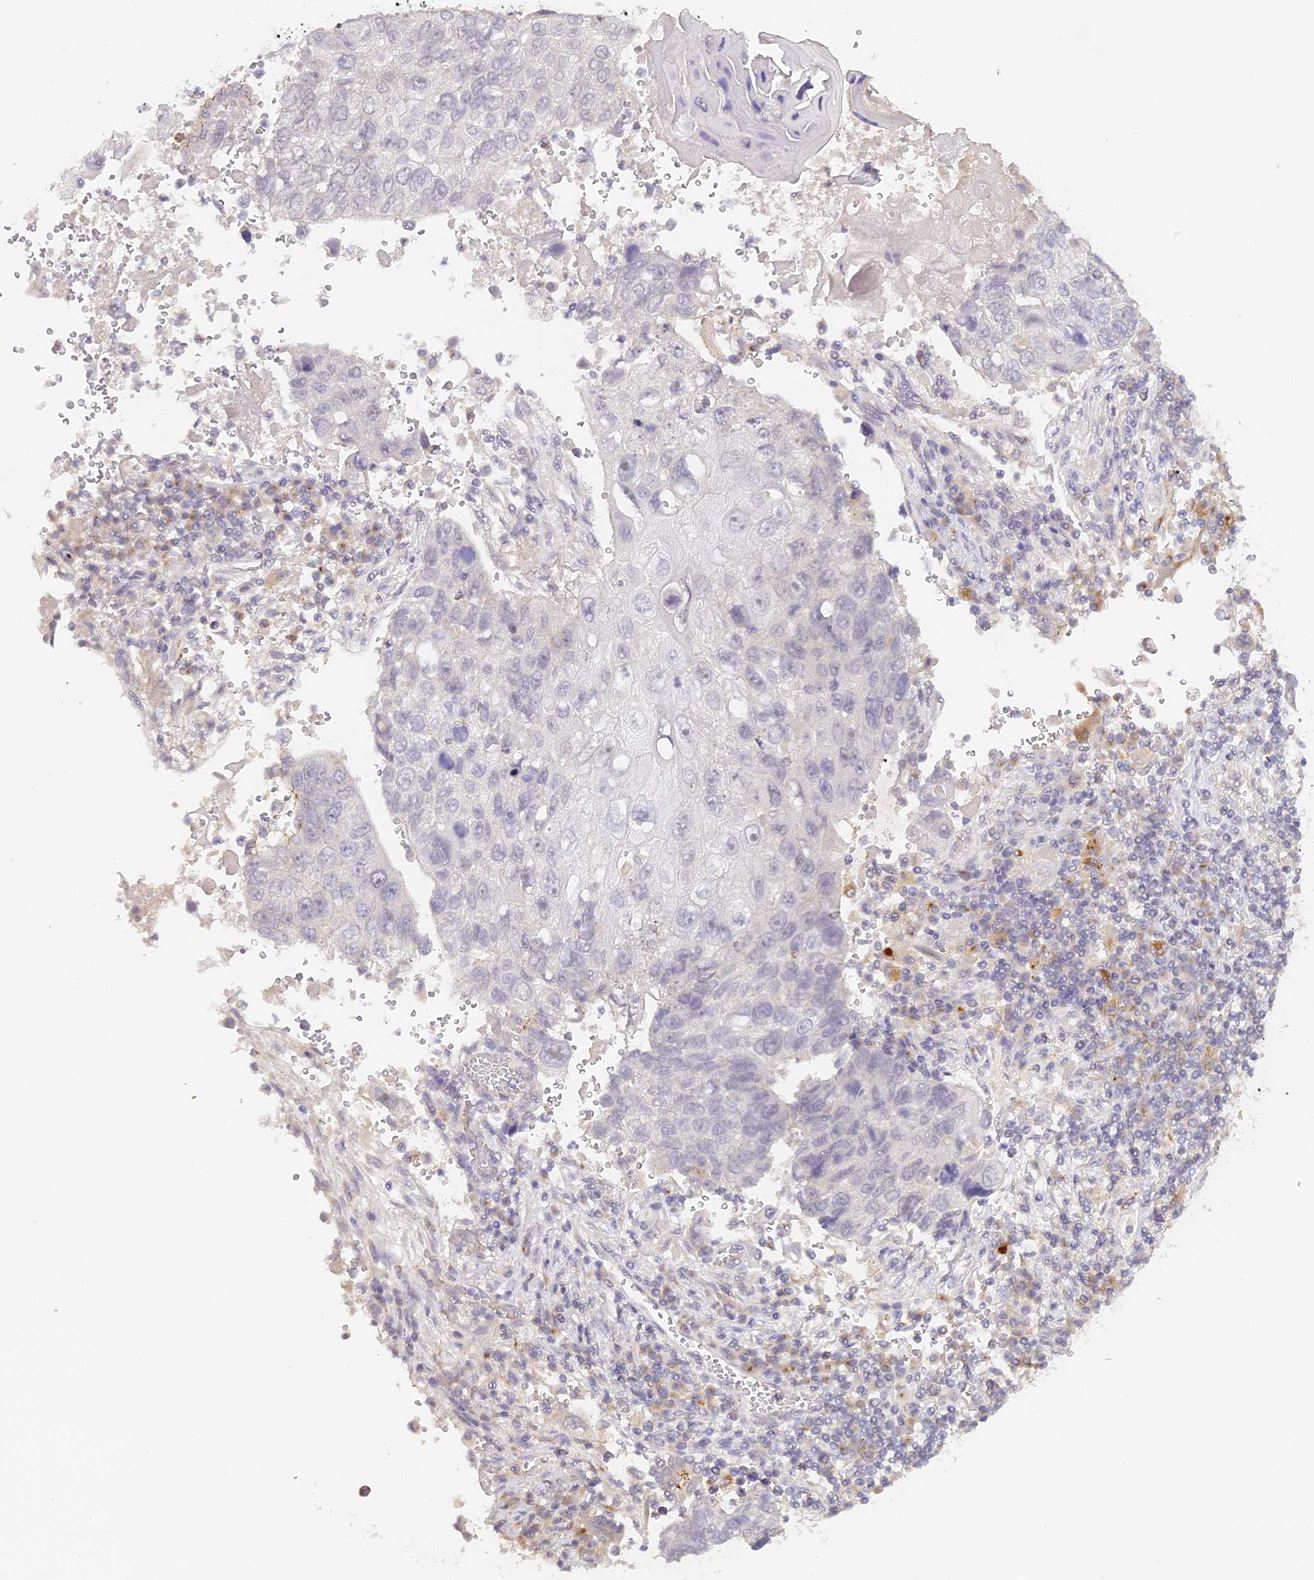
{"staining": {"intensity": "negative", "quantity": "none", "location": "none"}, "tissue": "lung cancer", "cell_type": "Tumor cells", "image_type": "cancer", "snomed": [{"axis": "morphology", "description": "Squamous cell carcinoma, NOS"}, {"axis": "topography", "description": "Lung"}], "caption": "The immunohistochemistry (IHC) histopathology image has no significant expression in tumor cells of lung squamous cell carcinoma tissue. (Stains: DAB (3,3'-diaminobenzidine) IHC with hematoxylin counter stain, Microscopy: brightfield microscopy at high magnification).", "gene": "ELL3", "patient": {"sex": "male", "age": 61}}